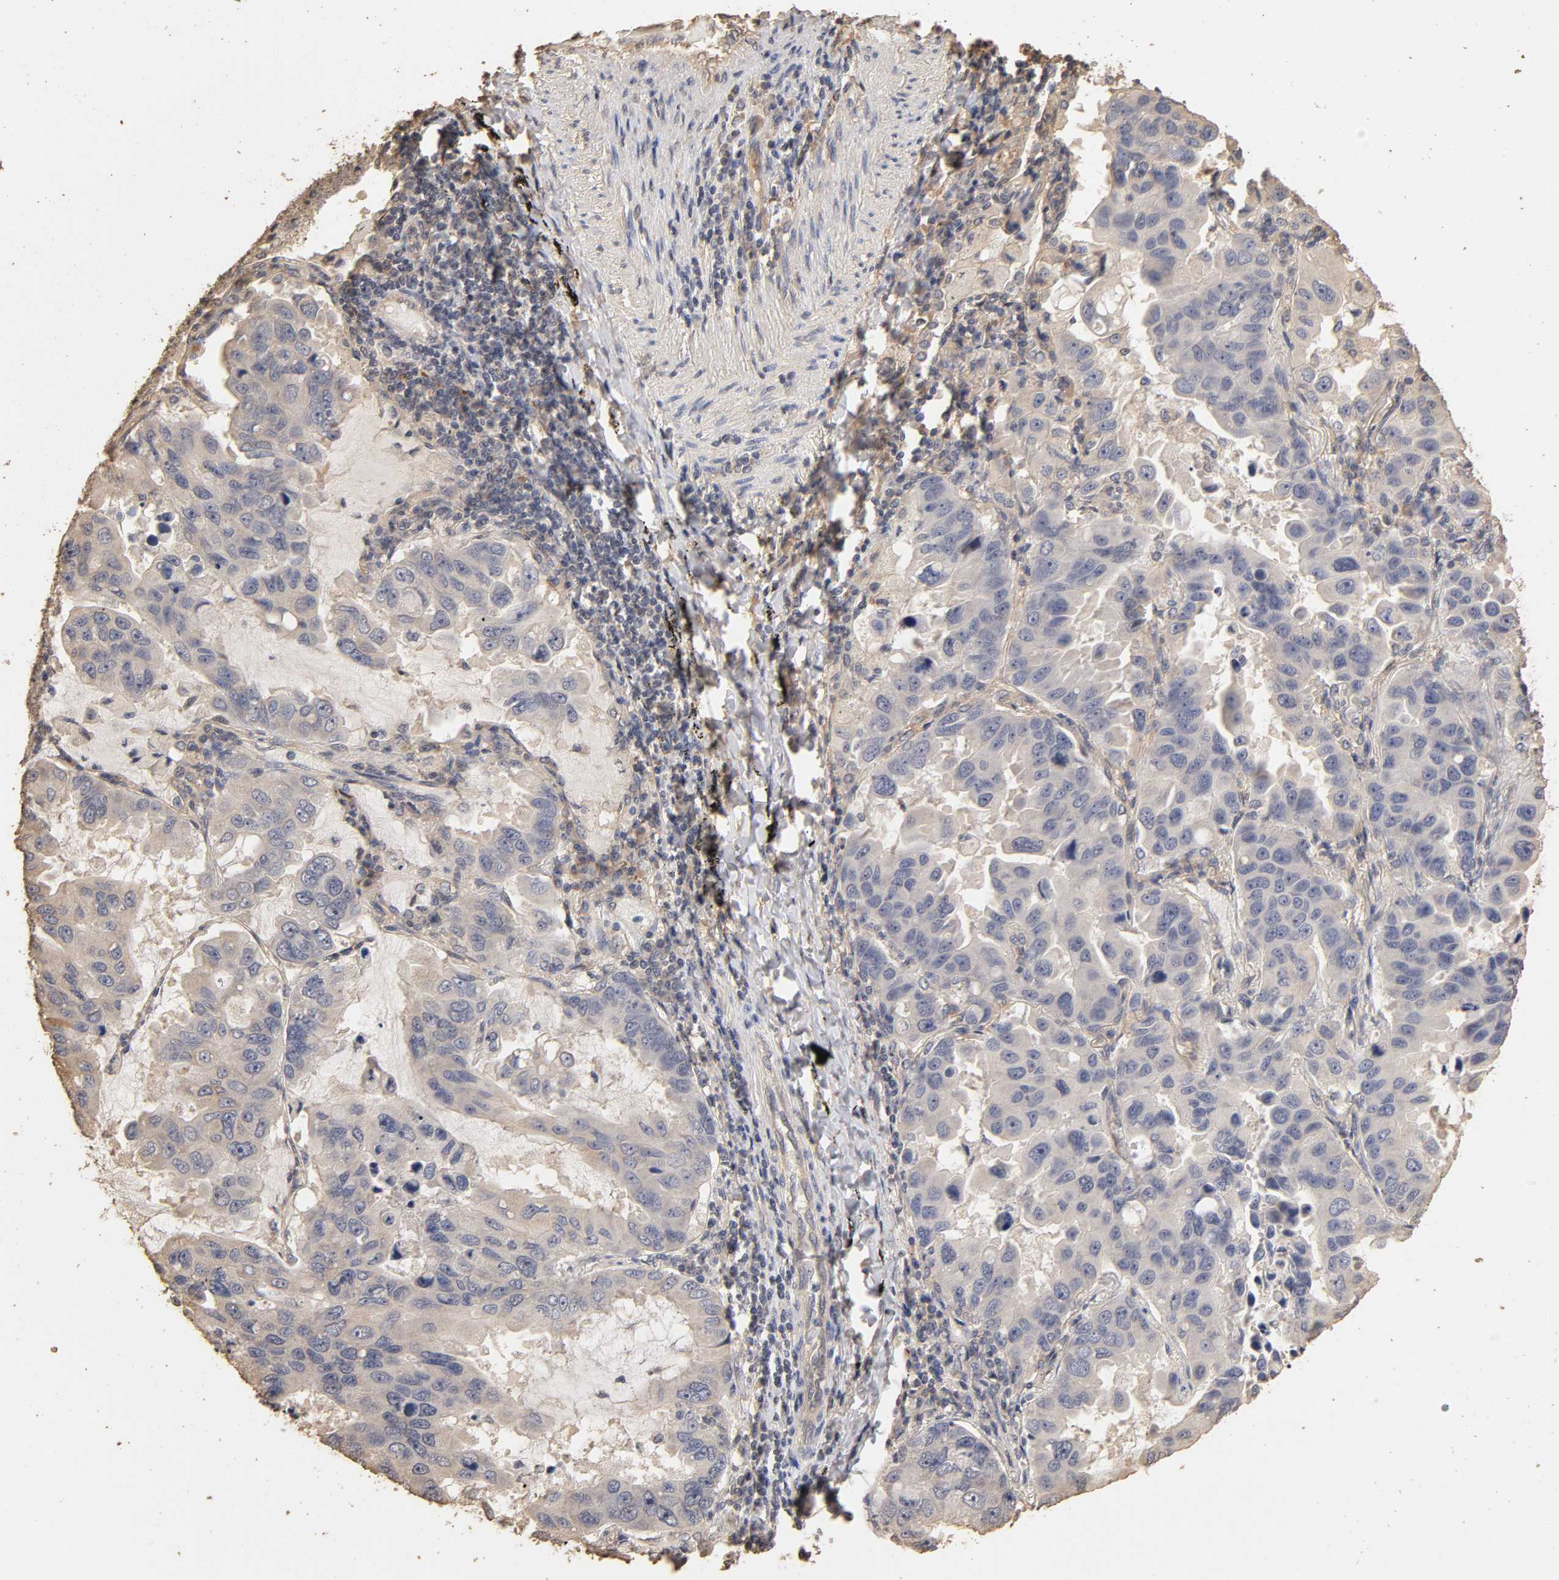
{"staining": {"intensity": "negative", "quantity": "none", "location": "none"}, "tissue": "lung cancer", "cell_type": "Tumor cells", "image_type": "cancer", "snomed": [{"axis": "morphology", "description": "Adenocarcinoma, NOS"}, {"axis": "topography", "description": "Lung"}], "caption": "High magnification brightfield microscopy of adenocarcinoma (lung) stained with DAB (brown) and counterstained with hematoxylin (blue): tumor cells show no significant expression. Nuclei are stained in blue.", "gene": "VSIG4", "patient": {"sex": "male", "age": 64}}